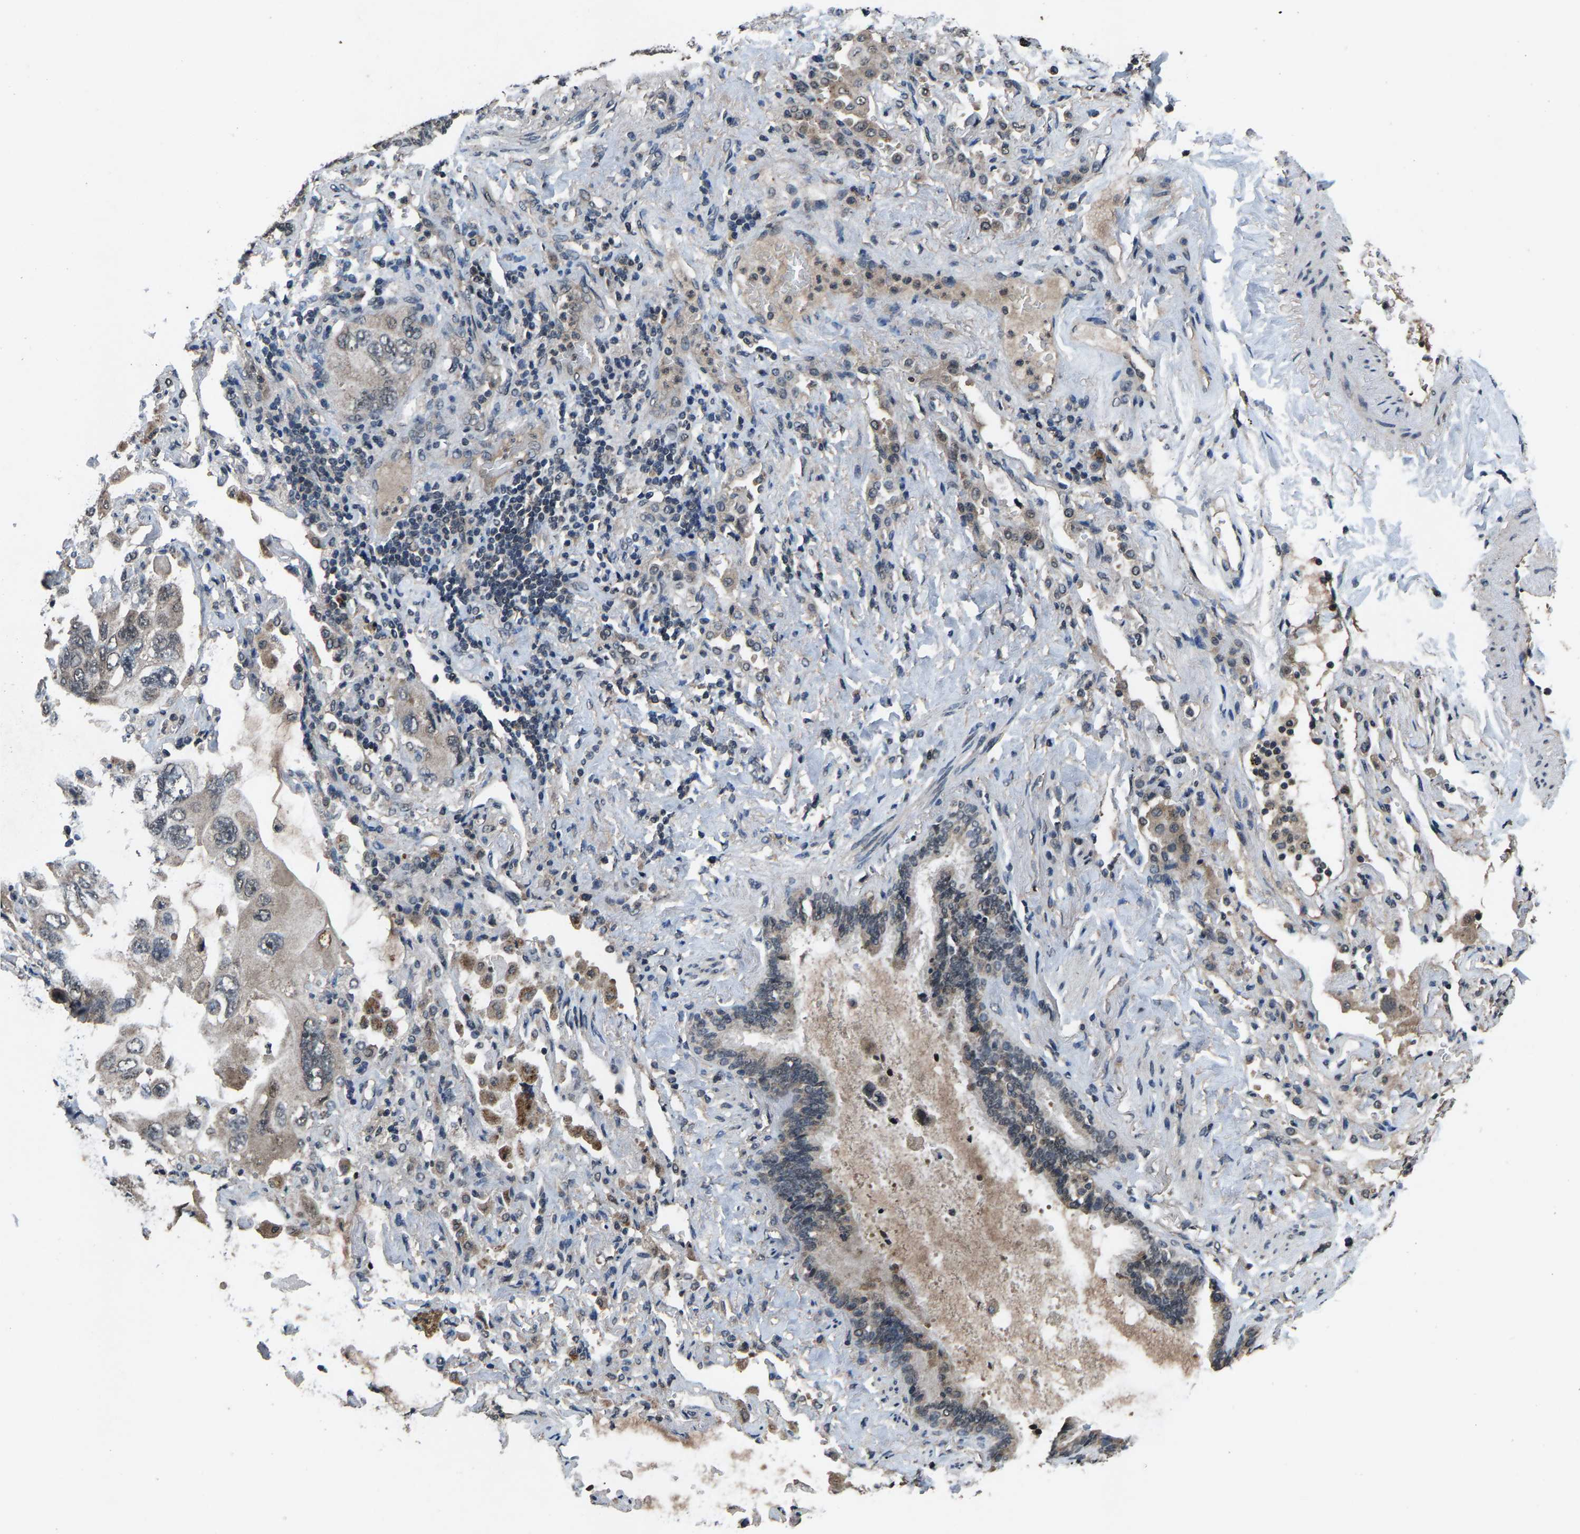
{"staining": {"intensity": "weak", "quantity": "25%-75%", "location": "cytoplasmic/membranous"}, "tissue": "lung cancer", "cell_type": "Tumor cells", "image_type": "cancer", "snomed": [{"axis": "morphology", "description": "Squamous cell carcinoma, NOS"}, {"axis": "topography", "description": "Lung"}], "caption": "Lung cancer stained with DAB (3,3'-diaminobenzidine) immunohistochemistry (IHC) shows low levels of weak cytoplasmic/membranous positivity in approximately 25%-75% of tumor cells.", "gene": "HUWE1", "patient": {"sex": "female", "age": 73}}